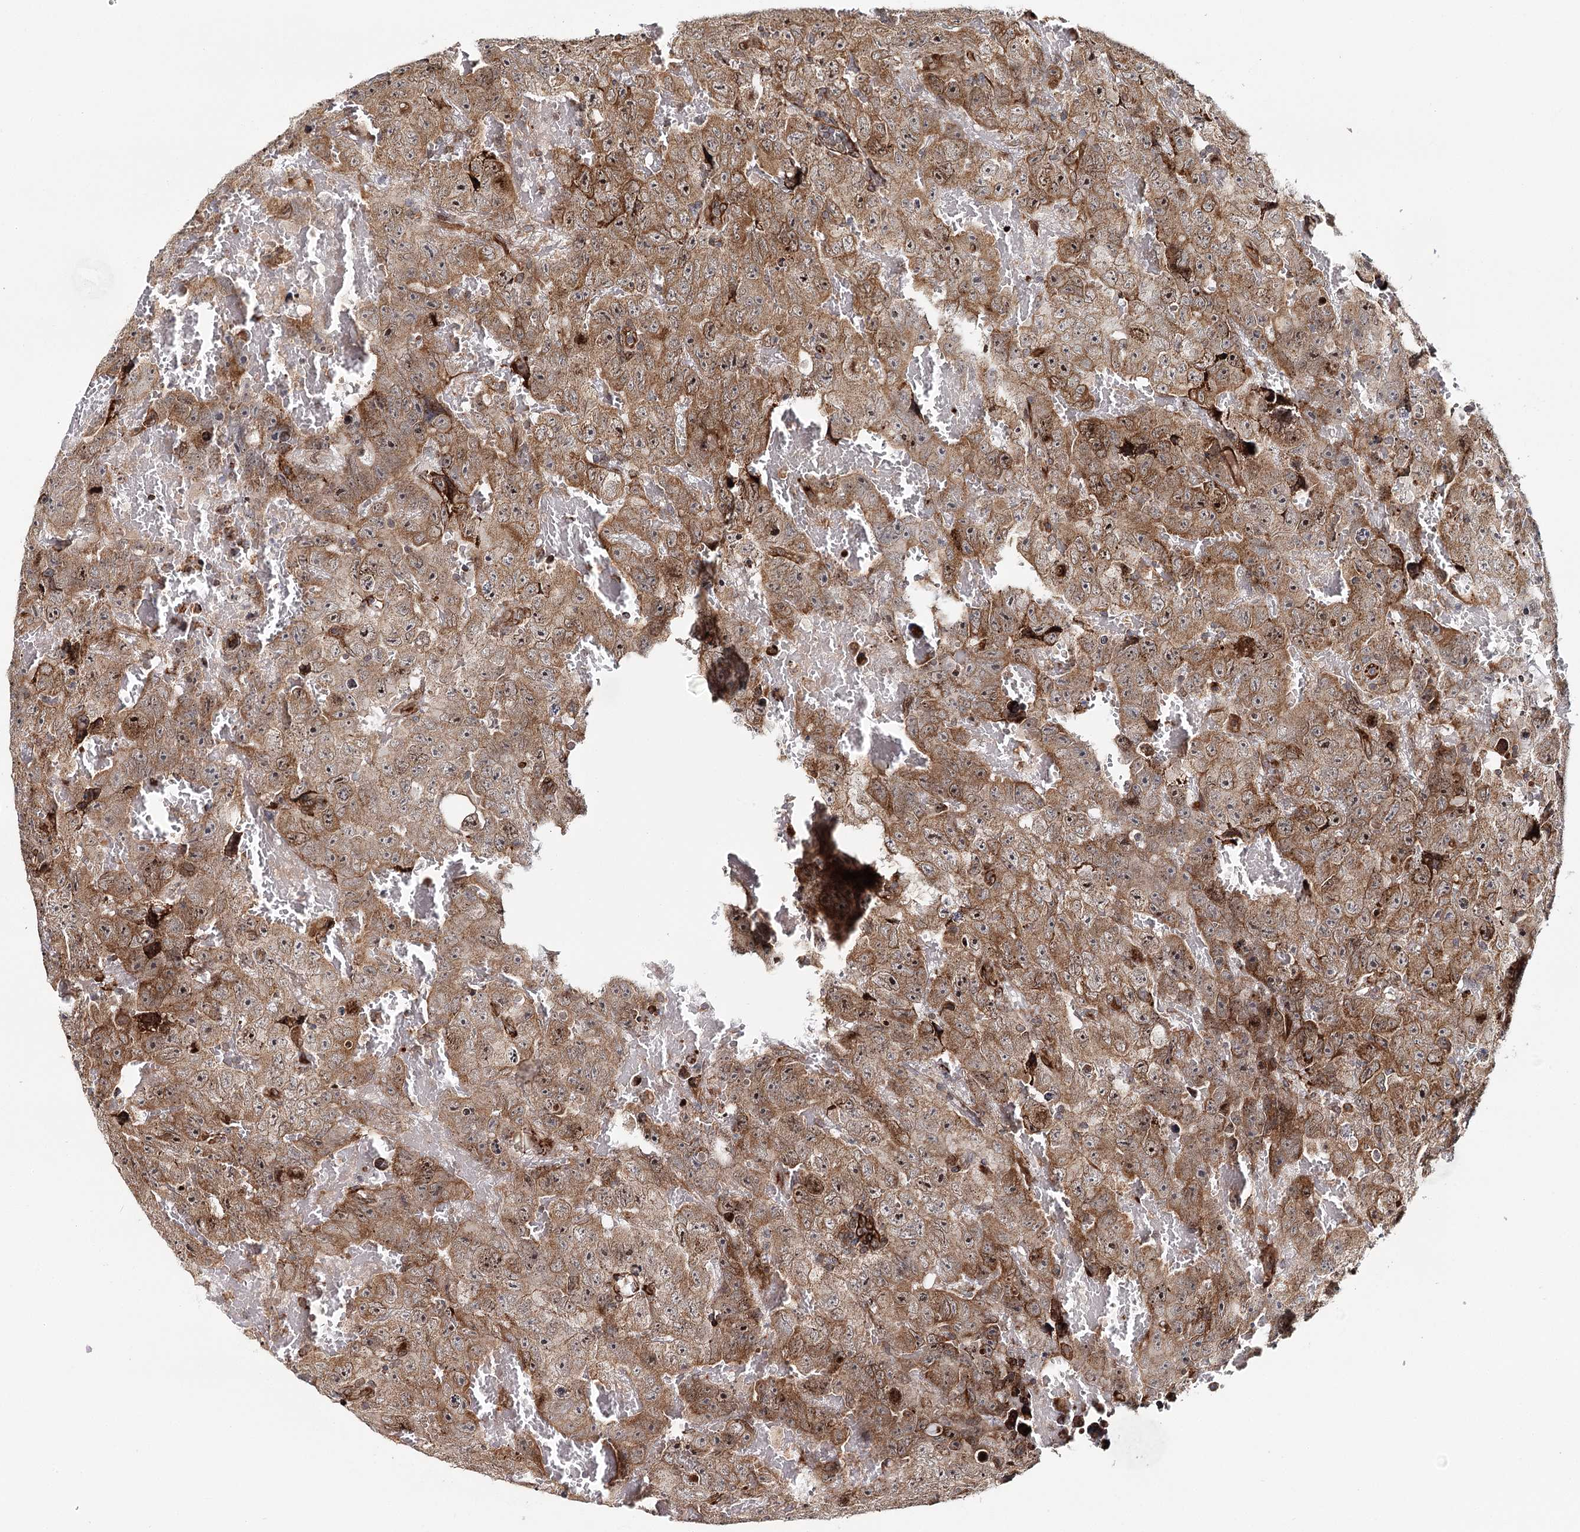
{"staining": {"intensity": "moderate", "quantity": ">75%", "location": "cytoplasmic/membranous,nuclear"}, "tissue": "testis cancer", "cell_type": "Tumor cells", "image_type": "cancer", "snomed": [{"axis": "morphology", "description": "Carcinoma, Embryonal, NOS"}, {"axis": "topography", "description": "Testis"}], "caption": "Moderate cytoplasmic/membranous and nuclear protein expression is appreciated in about >75% of tumor cells in embryonal carcinoma (testis).", "gene": "MKNK1", "patient": {"sex": "male", "age": 45}}